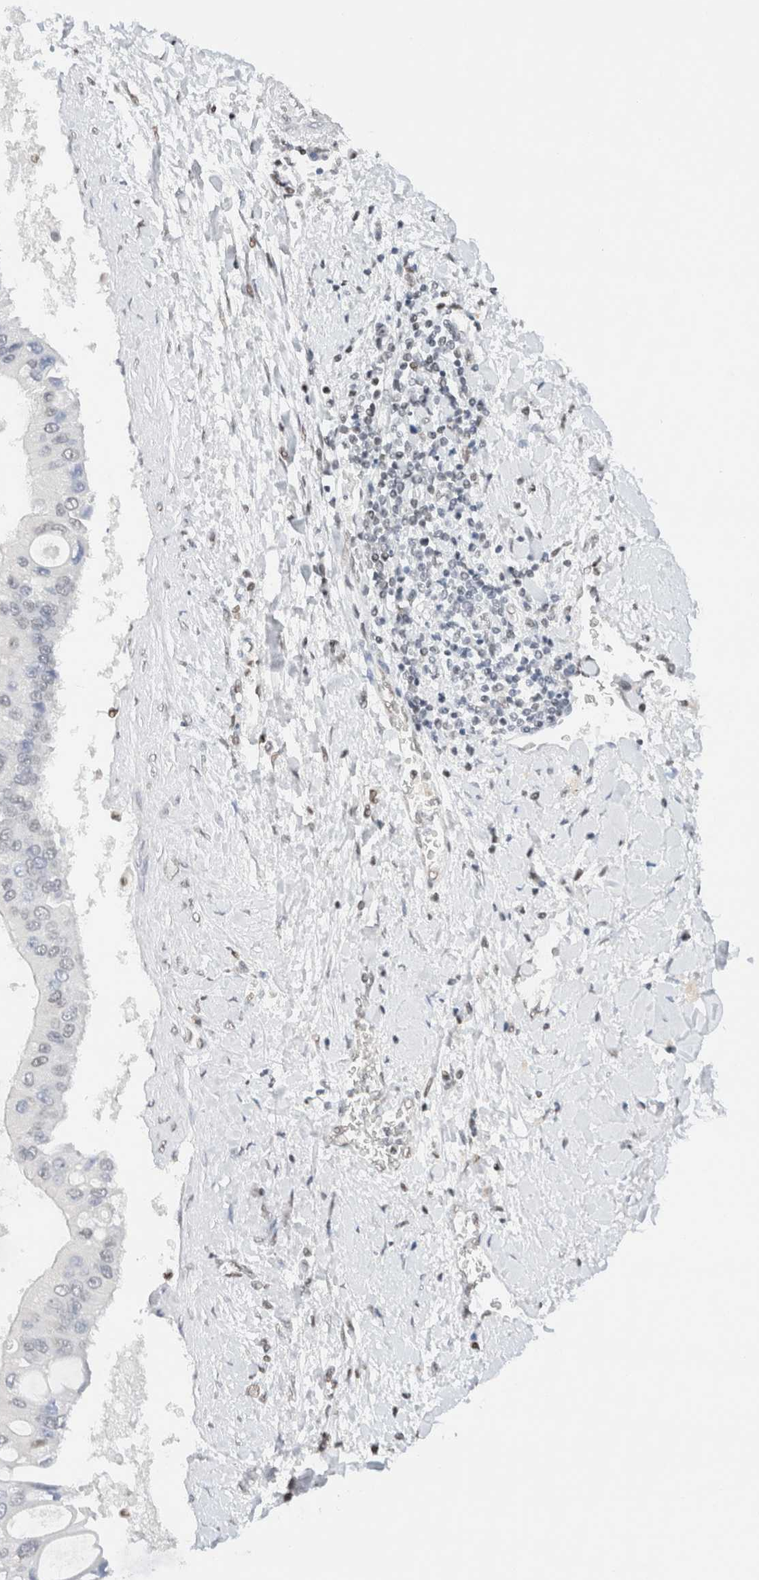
{"staining": {"intensity": "negative", "quantity": "none", "location": "none"}, "tissue": "liver cancer", "cell_type": "Tumor cells", "image_type": "cancer", "snomed": [{"axis": "morphology", "description": "Cholangiocarcinoma"}, {"axis": "topography", "description": "Liver"}], "caption": "The histopathology image reveals no significant expression in tumor cells of liver cancer (cholangiocarcinoma).", "gene": "SUPT3H", "patient": {"sex": "male", "age": 50}}